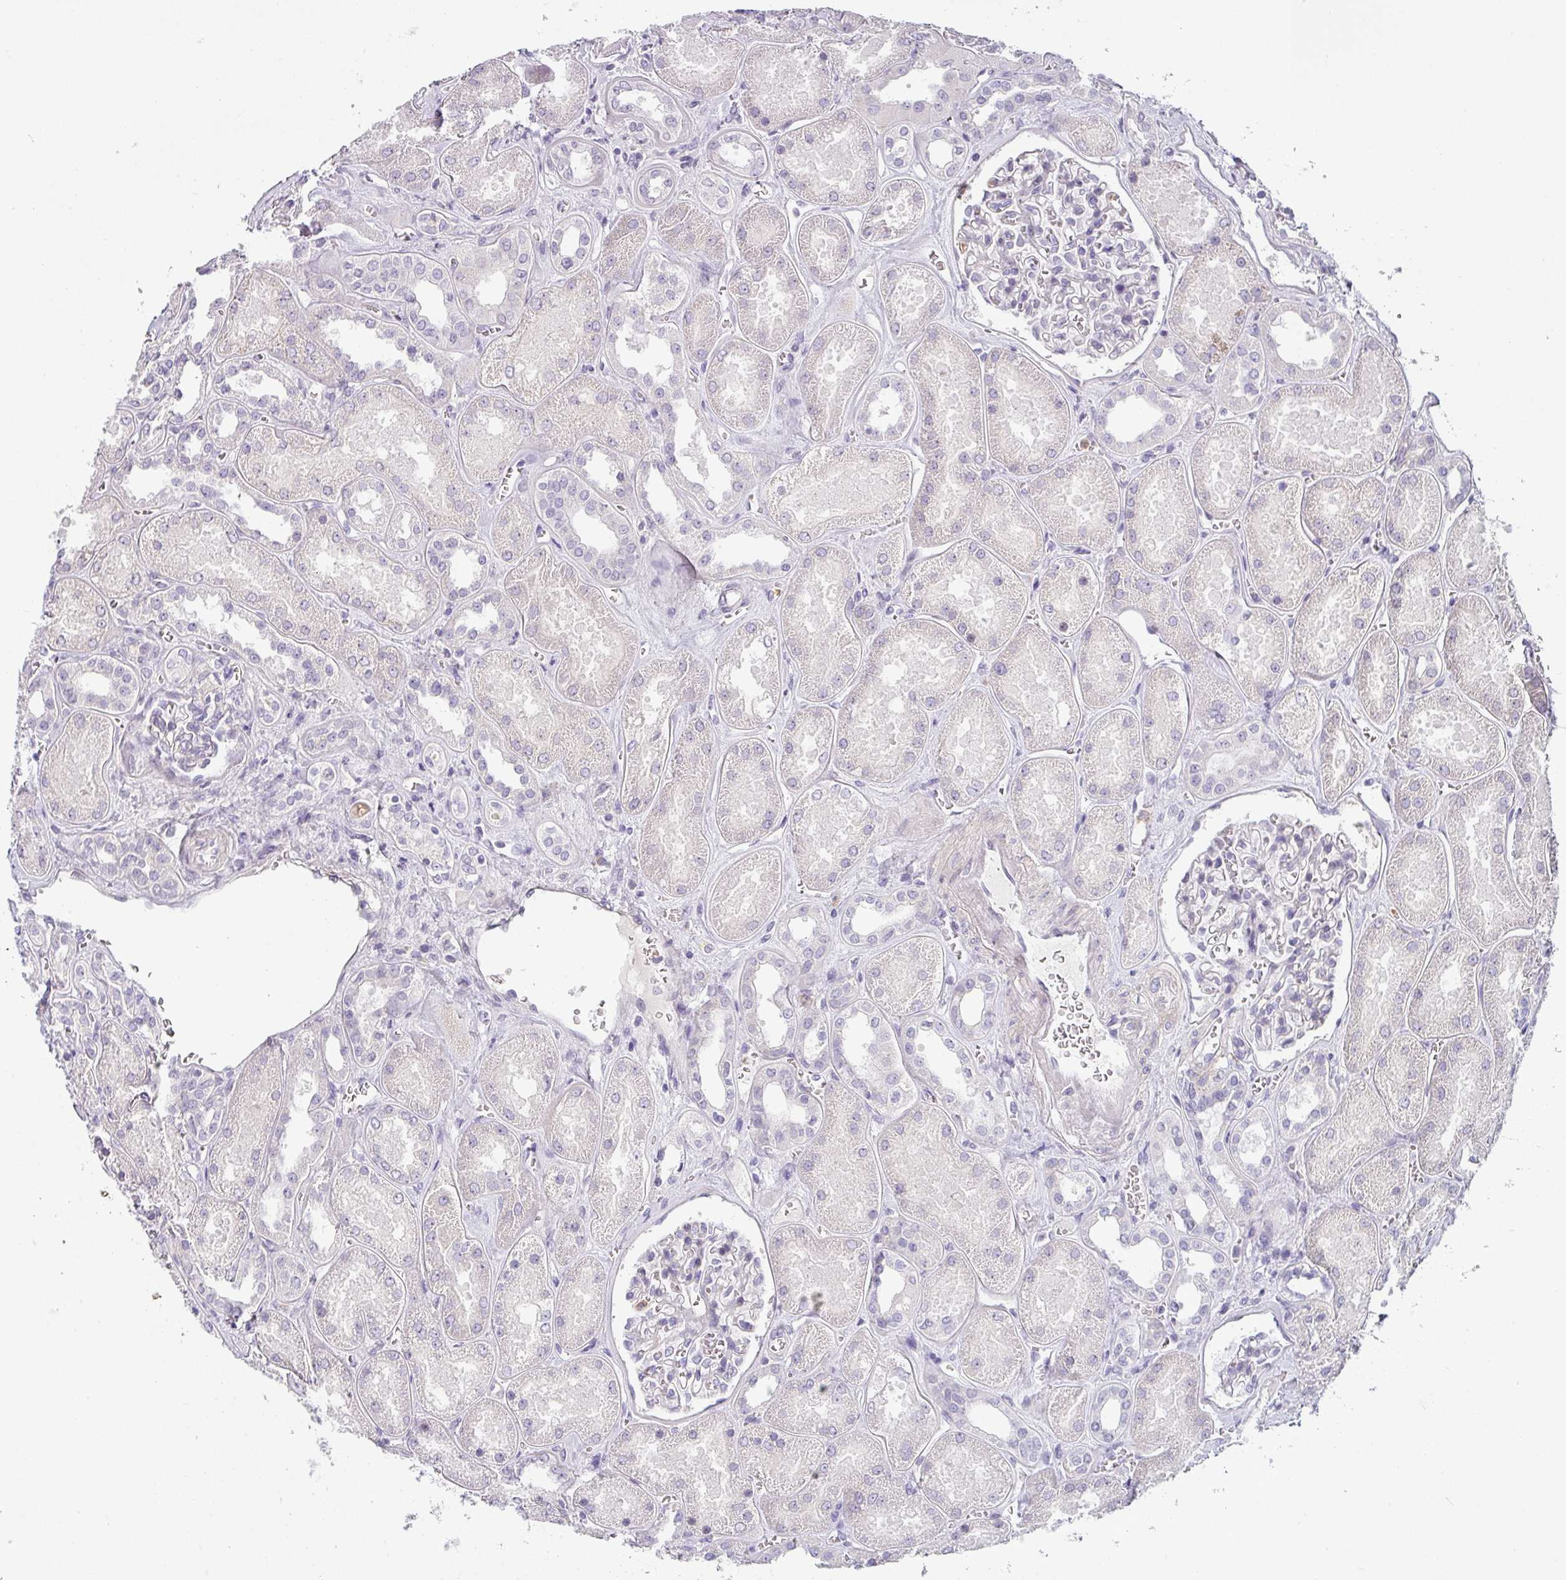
{"staining": {"intensity": "negative", "quantity": "none", "location": "none"}, "tissue": "kidney", "cell_type": "Cells in glomeruli", "image_type": "normal", "snomed": [{"axis": "morphology", "description": "Normal tissue, NOS"}, {"axis": "morphology", "description": "Adenocarcinoma, NOS"}, {"axis": "topography", "description": "Kidney"}], "caption": "DAB immunohistochemical staining of normal kidney displays no significant staining in cells in glomeruli.", "gene": "BTLA", "patient": {"sex": "female", "age": 68}}